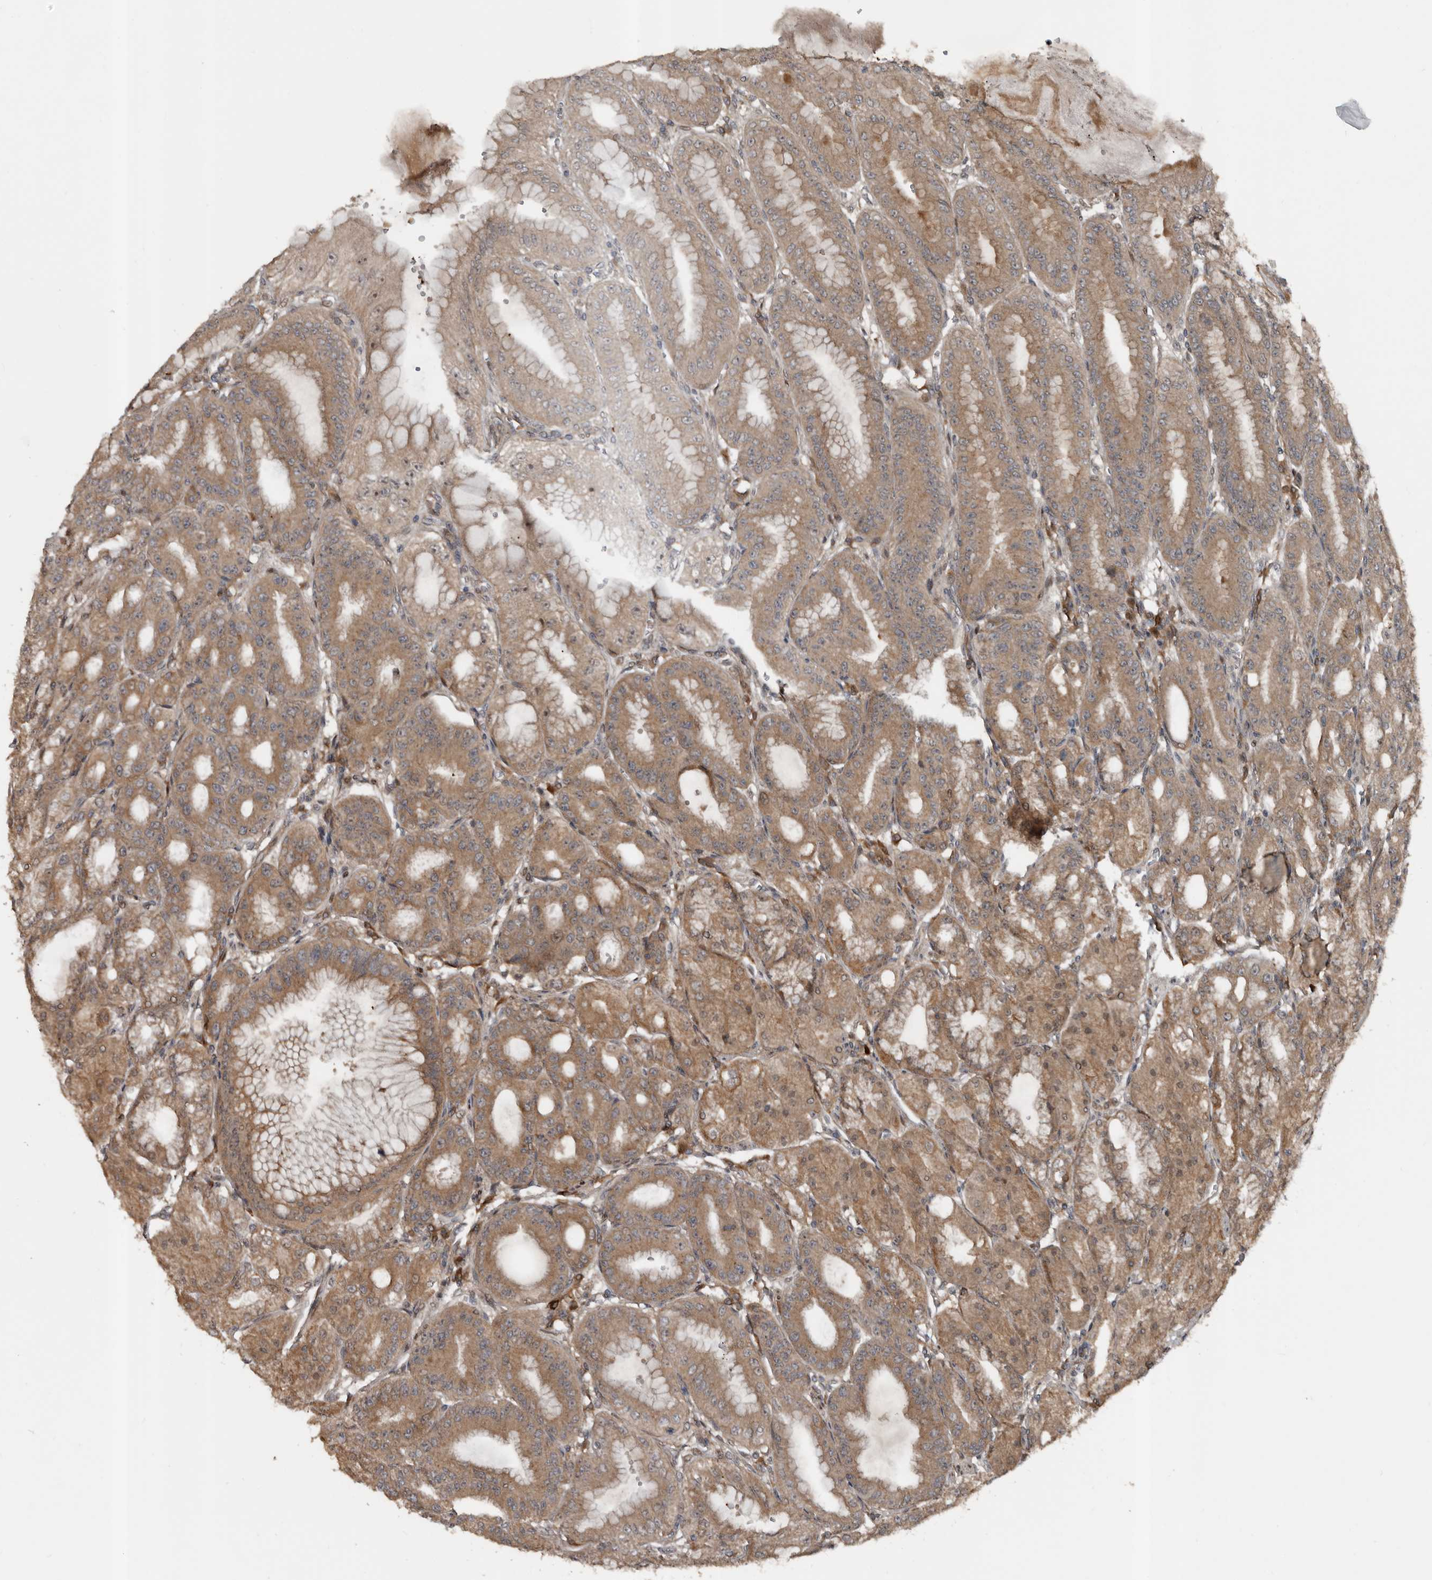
{"staining": {"intensity": "strong", "quantity": ">75%", "location": "cytoplasmic/membranous"}, "tissue": "stomach", "cell_type": "Glandular cells", "image_type": "normal", "snomed": [{"axis": "morphology", "description": "Normal tissue, NOS"}, {"axis": "topography", "description": "Stomach, lower"}], "caption": "Immunohistochemistry image of benign stomach: stomach stained using immunohistochemistry exhibits high levels of strong protein expression localized specifically in the cytoplasmic/membranous of glandular cells, appearing as a cytoplasmic/membranous brown color.", "gene": "CCDC190", "patient": {"sex": "male", "age": 71}}